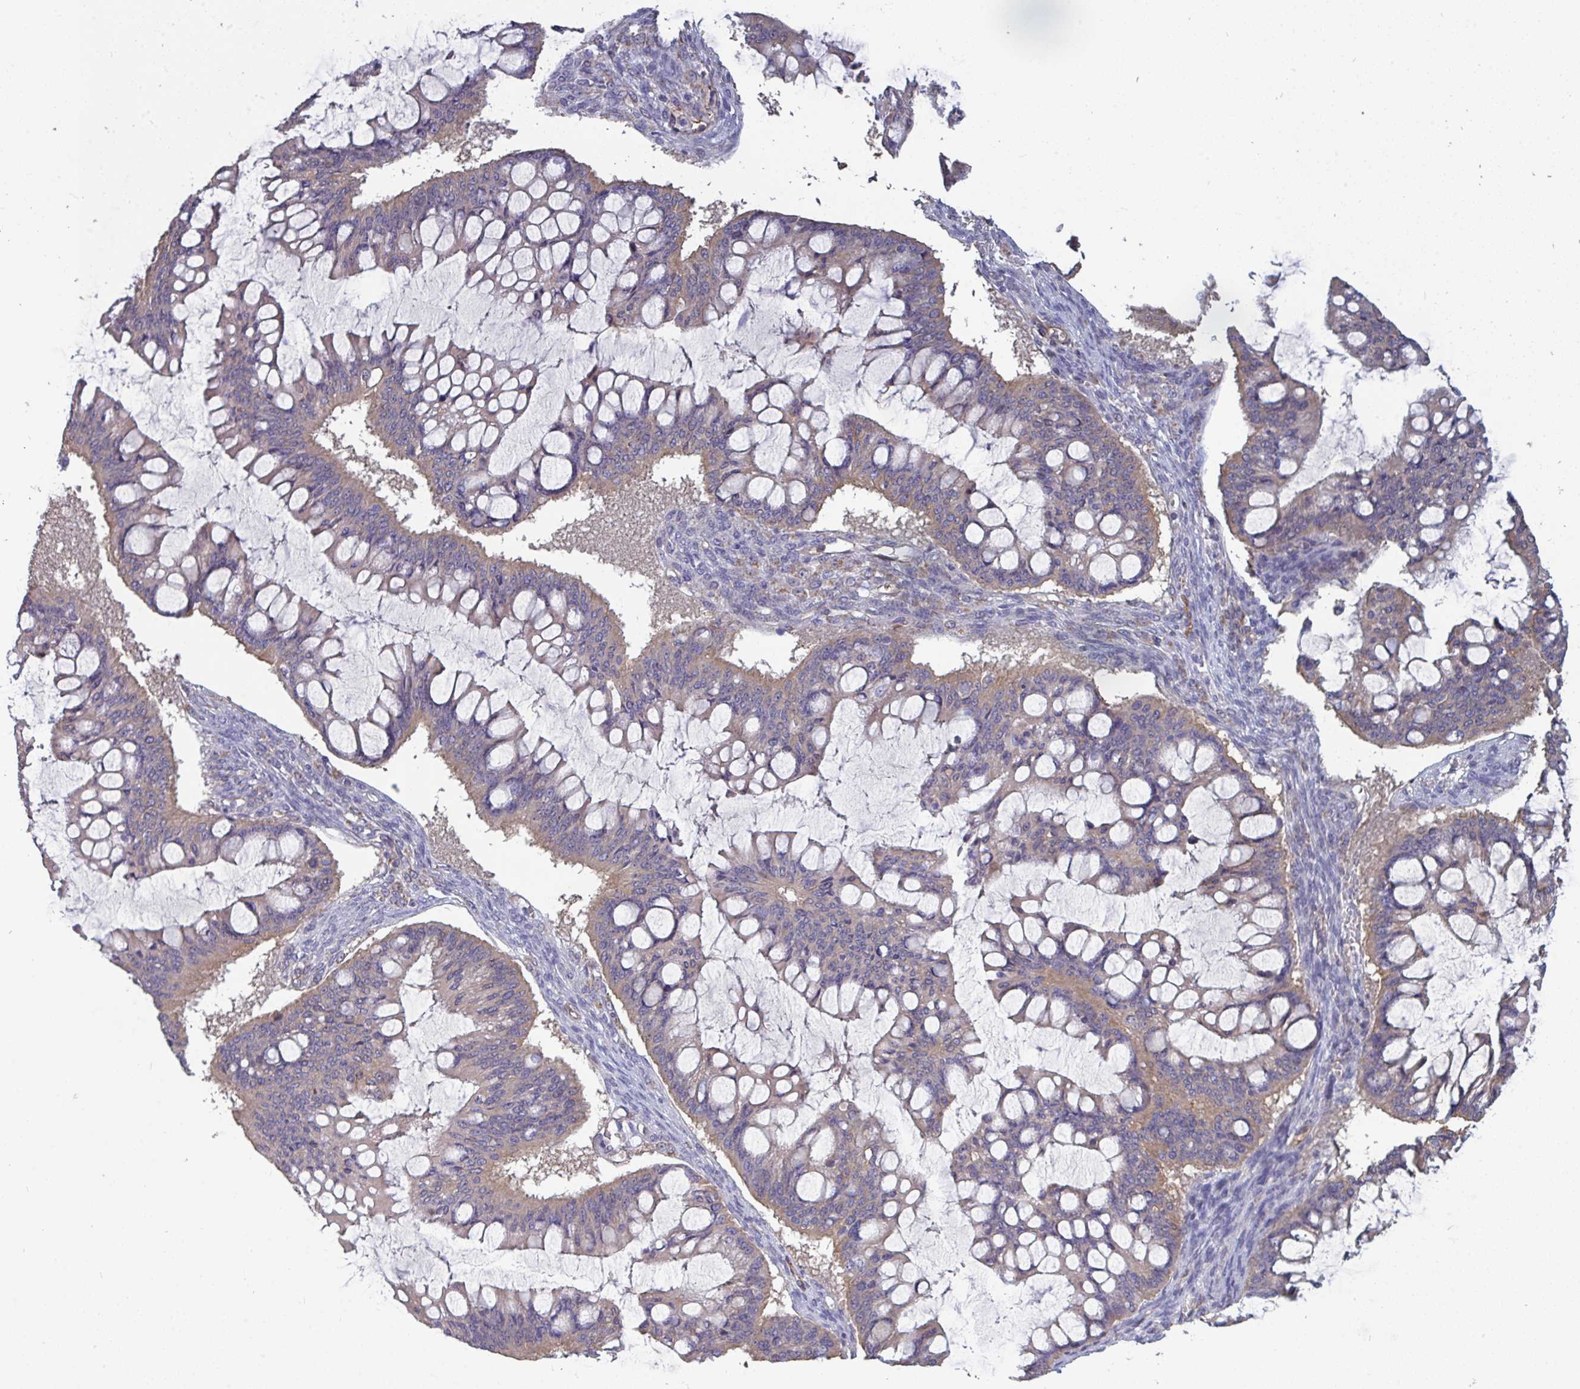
{"staining": {"intensity": "weak", "quantity": "<25%", "location": "cytoplasmic/membranous"}, "tissue": "ovarian cancer", "cell_type": "Tumor cells", "image_type": "cancer", "snomed": [{"axis": "morphology", "description": "Cystadenocarcinoma, mucinous, NOS"}, {"axis": "topography", "description": "Ovary"}], "caption": "The immunohistochemistry histopathology image has no significant positivity in tumor cells of mucinous cystadenocarcinoma (ovarian) tissue.", "gene": "ISCU", "patient": {"sex": "female", "age": 73}}